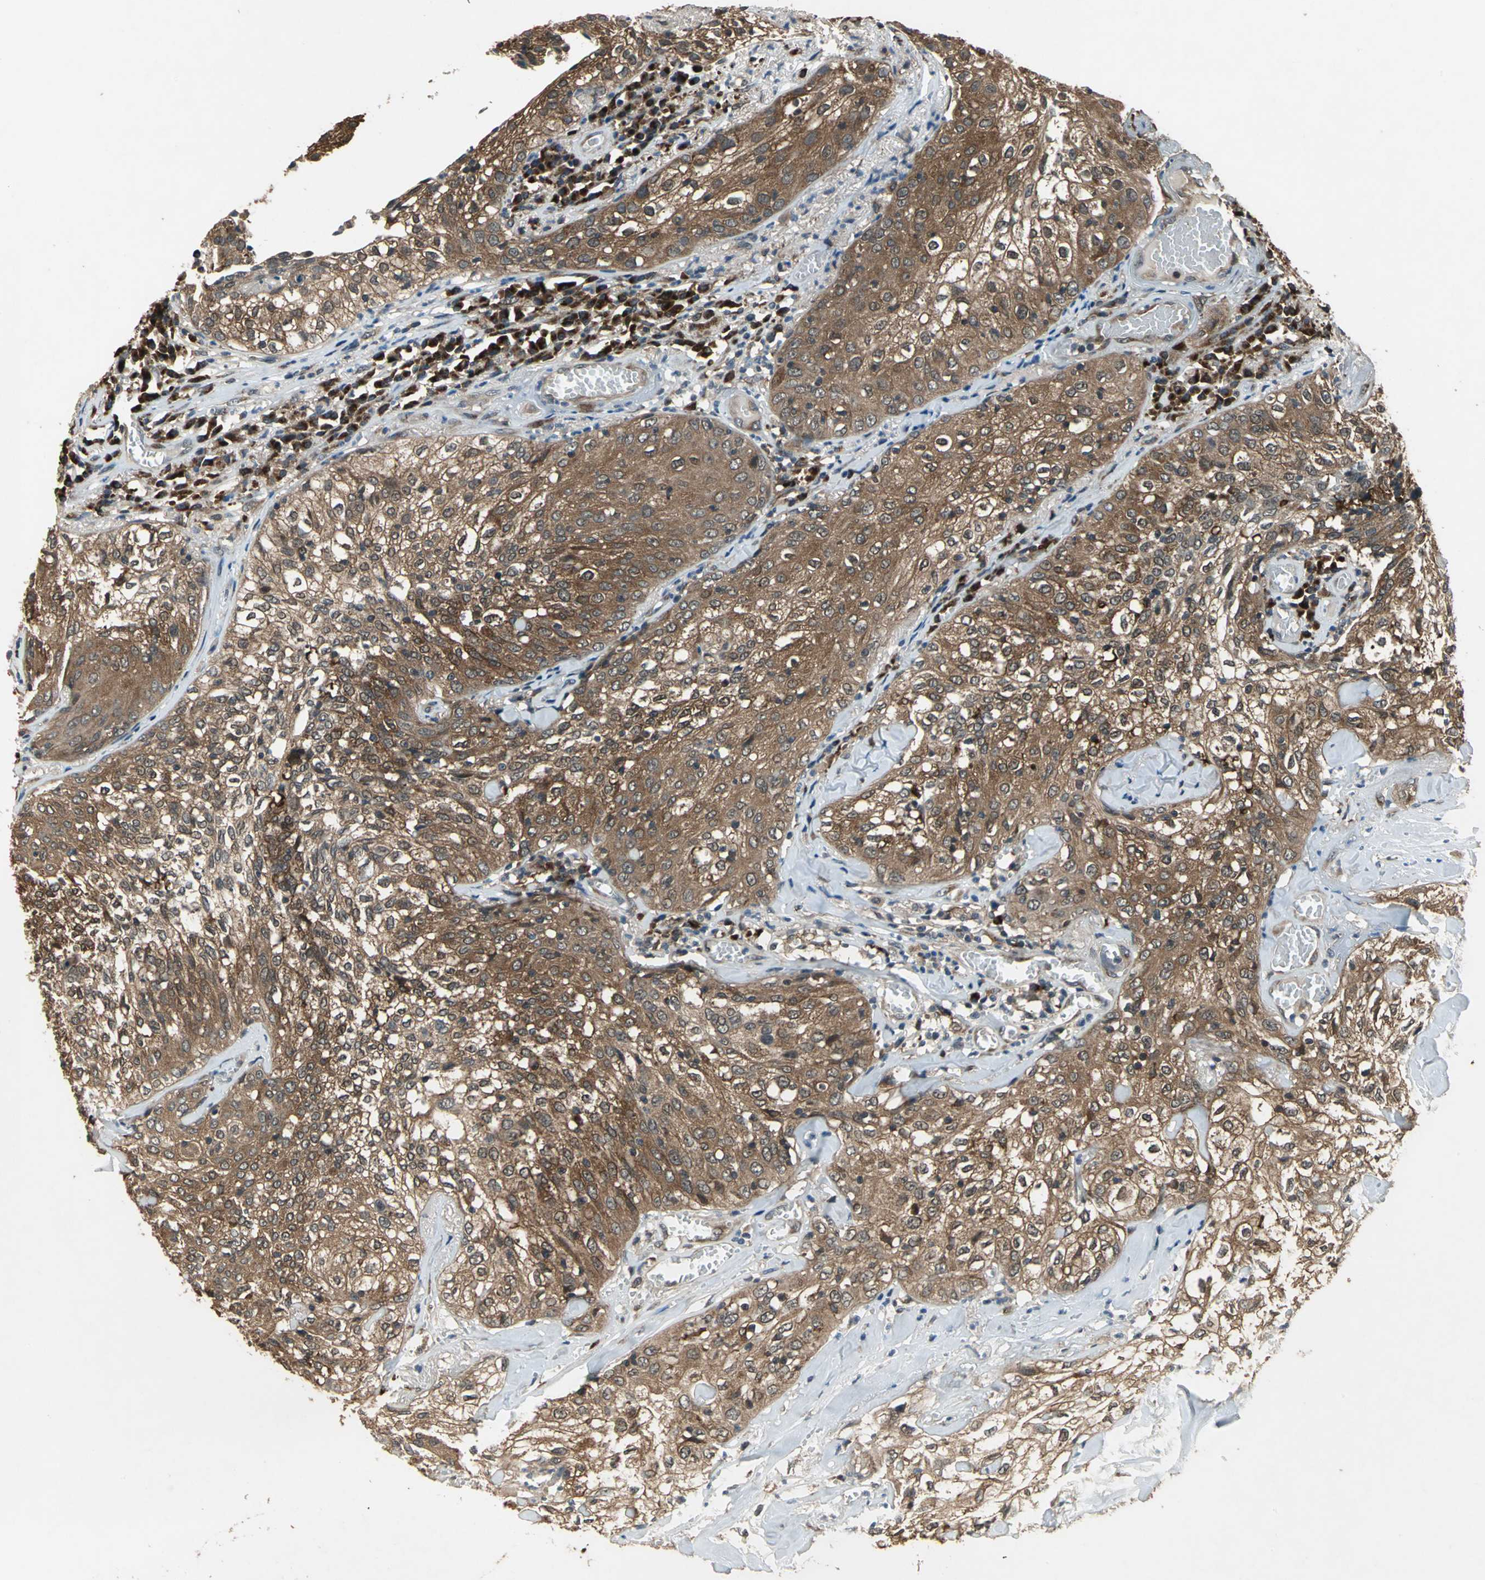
{"staining": {"intensity": "moderate", "quantity": ">75%", "location": "cytoplasmic/membranous"}, "tissue": "skin cancer", "cell_type": "Tumor cells", "image_type": "cancer", "snomed": [{"axis": "morphology", "description": "Squamous cell carcinoma, NOS"}, {"axis": "topography", "description": "Skin"}], "caption": "About >75% of tumor cells in human skin squamous cell carcinoma show moderate cytoplasmic/membranous protein expression as visualized by brown immunohistochemical staining.", "gene": "NFKBIE", "patient": {"sex": "male", "age": 65}}